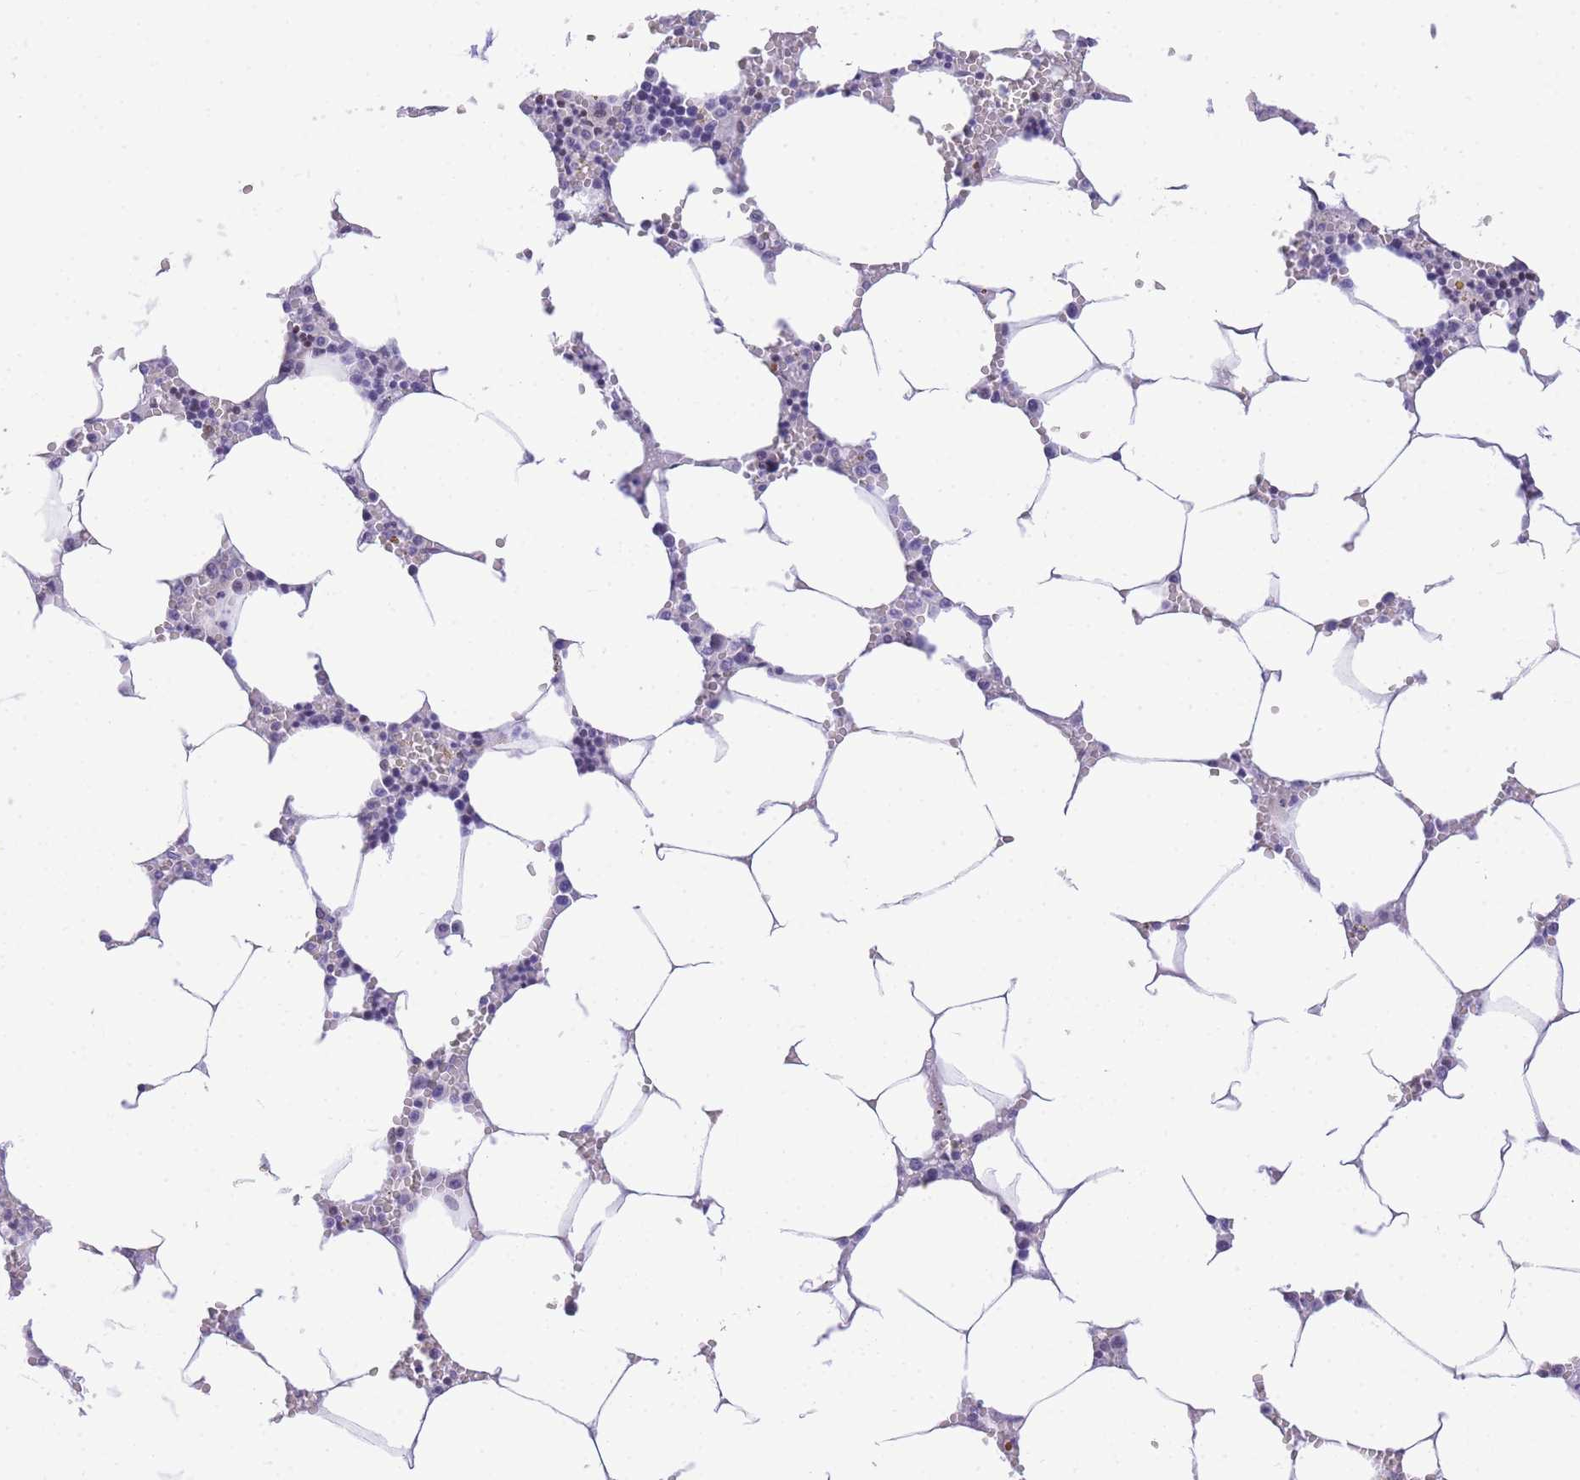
{"staining": {"intensity": "negative", "quantity": "none", "location": "none"}, "tissue": "bone marrow", "cell_type": "Hematopoietic cells", "image_type": "normal", "snomed": [{"axis": "morphology", "description": "Normal tissue, NOS"}, {"axis": "topography", "description": "Bone marrow"}], "caption": "High magnification brightfield microscopy of unremarkable bone marrow stained with DAB (brown) and counterstained with hematoxylin (blue): hematopoietic cells show no significant positivity. (Immunohistochemistry (ihc), brightfield microscopy, high magnification).", "gene": "TIFAB", "patient": {"sex": "male", "age": 70}}